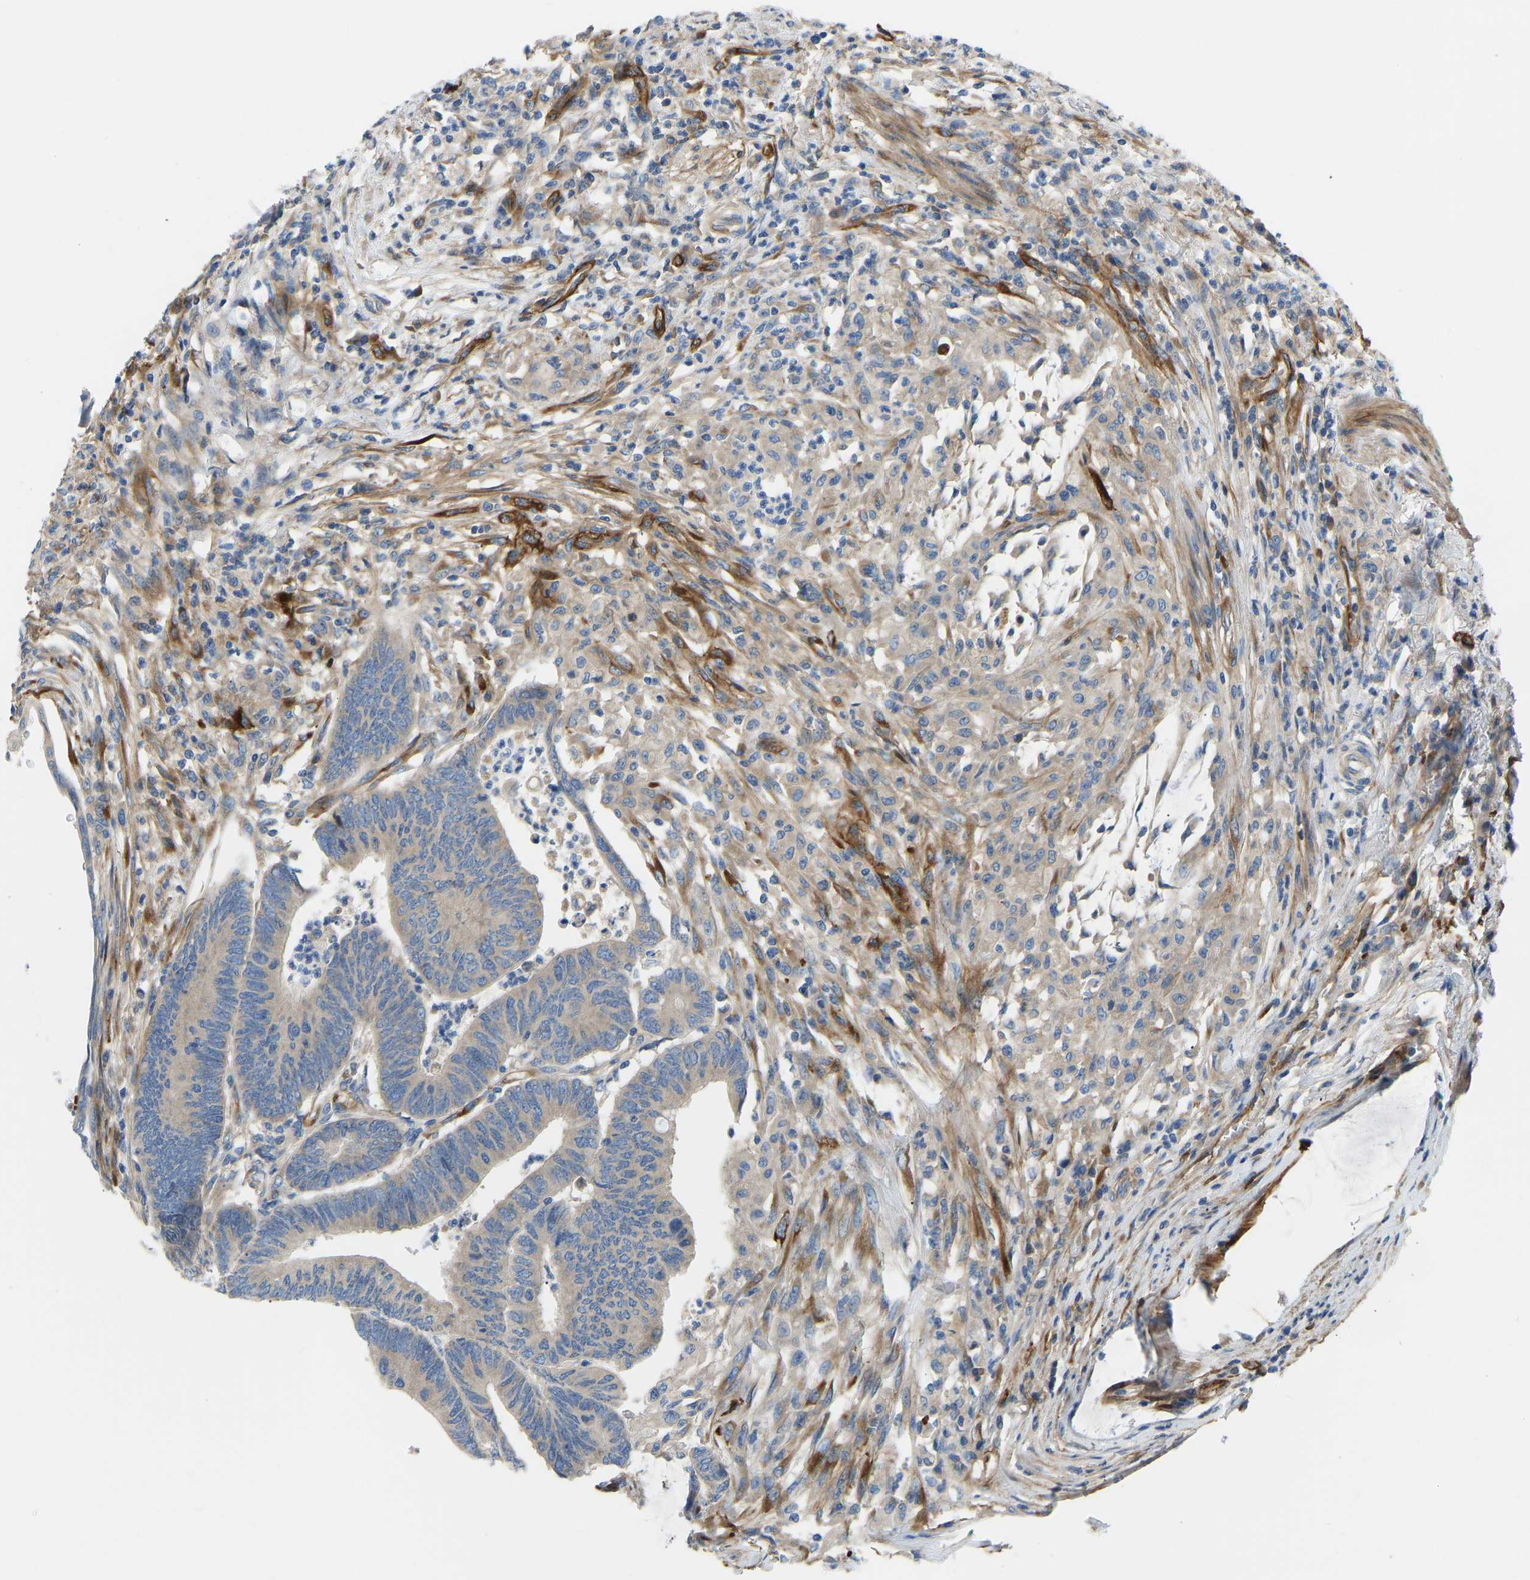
{"staining": {"intensity": "weak", "quantity": ">75%", "location": "cytoplasmic/membranous"}, "tissue": "colorectal cancer", "cell_type": "Tumor cells", "image_type": "cancer", "snomed": [{"axis": "morphology", "description": "Normal tissue, NOS"}, {"axis": "morphology", "description": "Adenocarcinoma, NOS"}, {"axis": "topography", "description": "Rectum"}, {"axis": "topography", "description": "Peripheral nerve tissue"}], "caption": "This is an image of immunohistochemistry staining of adenocarcinoma (colorectal), which shows weak staining in the cytoplasmic/membranous of tumor cells.", "gene": "COL15A1", "patient": {"sex": "male", "age": 92}}